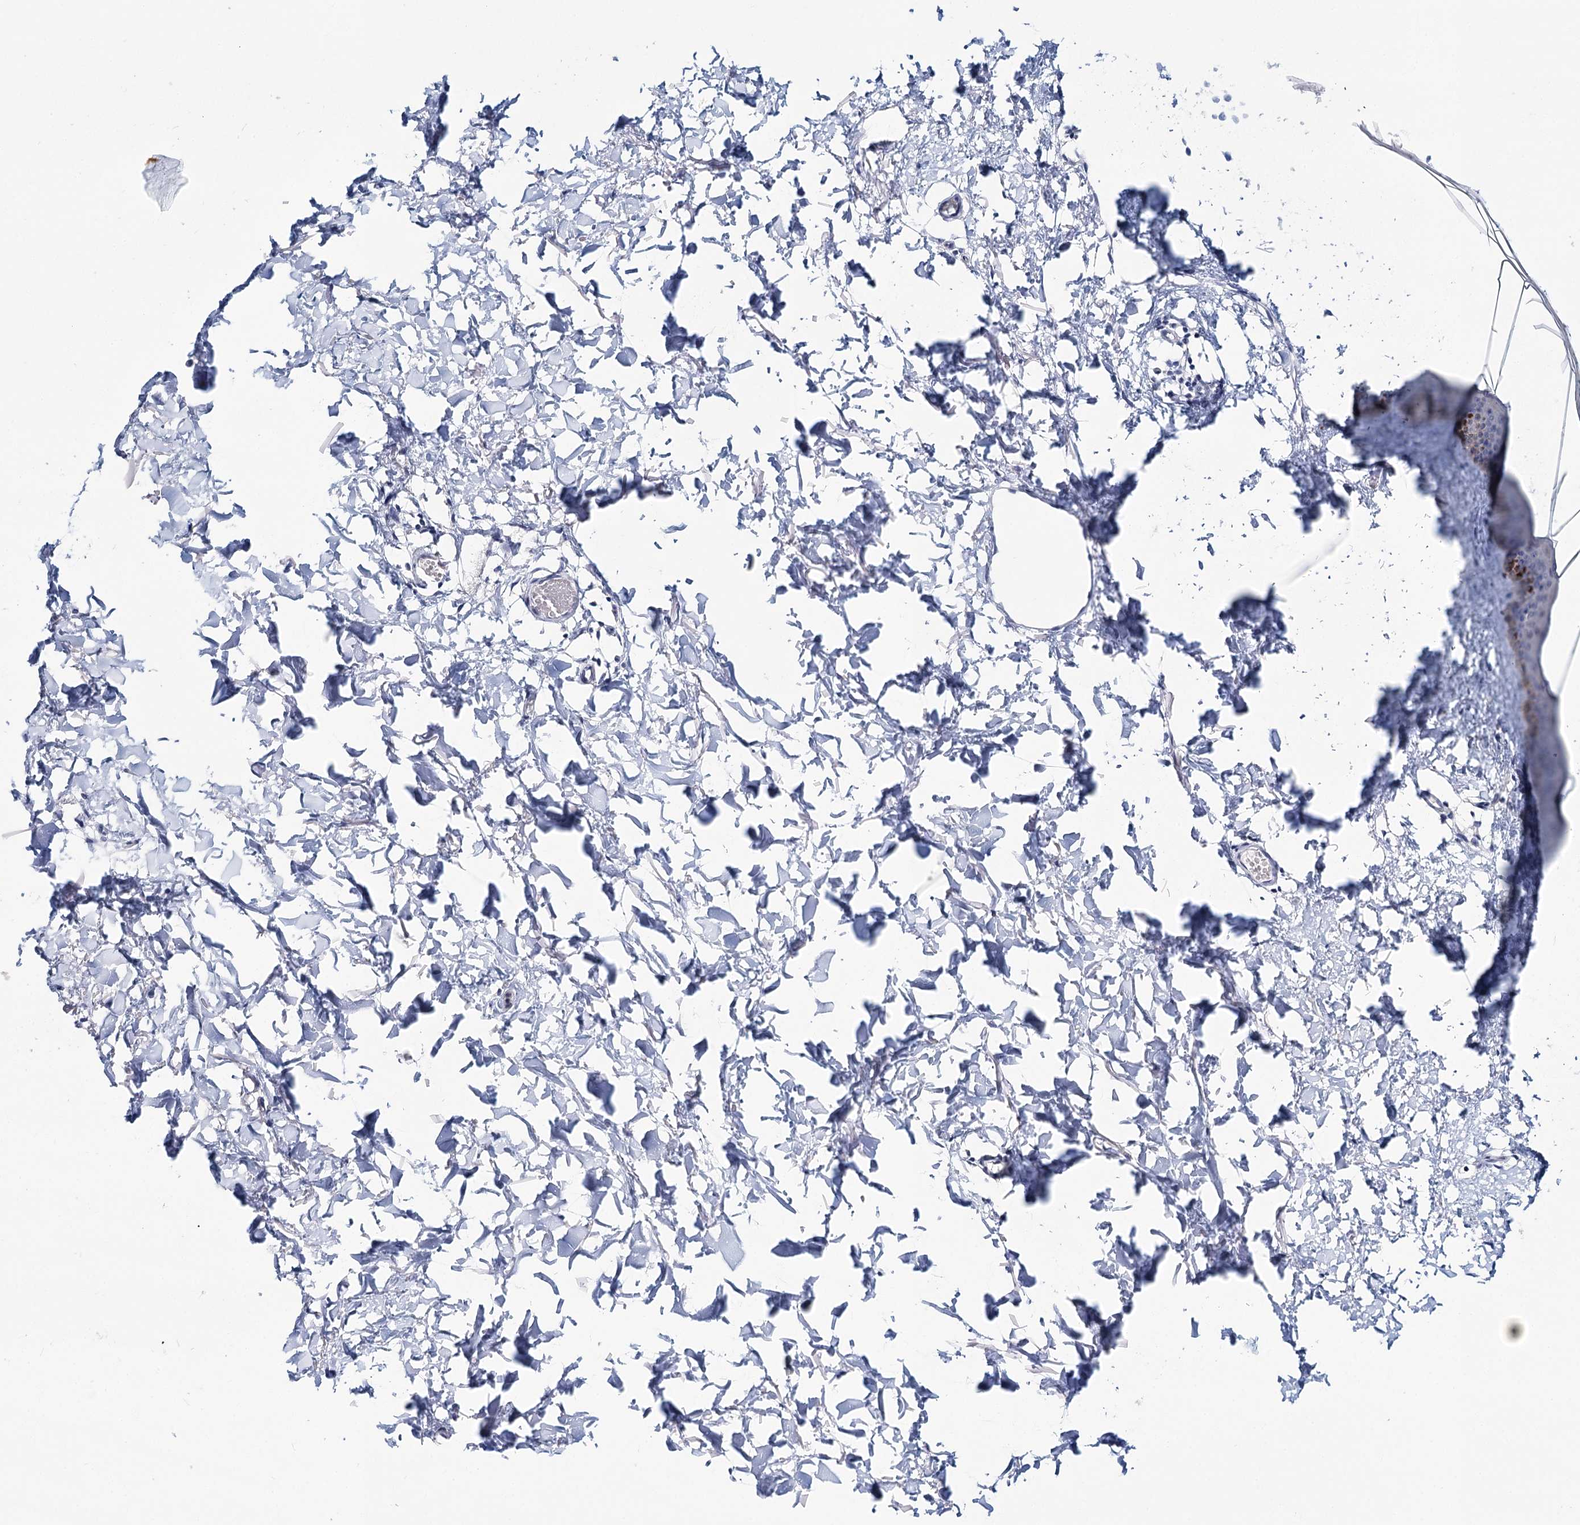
{"staining": {"intensity": "negative", "quantity": "none", "location": "none"}, "tissue": "skin", "cell_type": "Fibroblasts", "image_type": "normal", "snomed": [{"axis": "morphology", "description": "Normal tissue, NOS"}, {"axis": "topography", "description": "Skin"}], "caption": "DAB immunohistochemical staining of normal skin exhibits no significant staining in fibroblasts. Brightfield microscopy of immunohistochemistry (IHC) stained with DAB (3,3'-diaminobenzidine) (brown) and hematoxylin (blue), captured at high magnification.", "gene": "HSPA4L", "patient": {"sex": "female", "age": 58}}